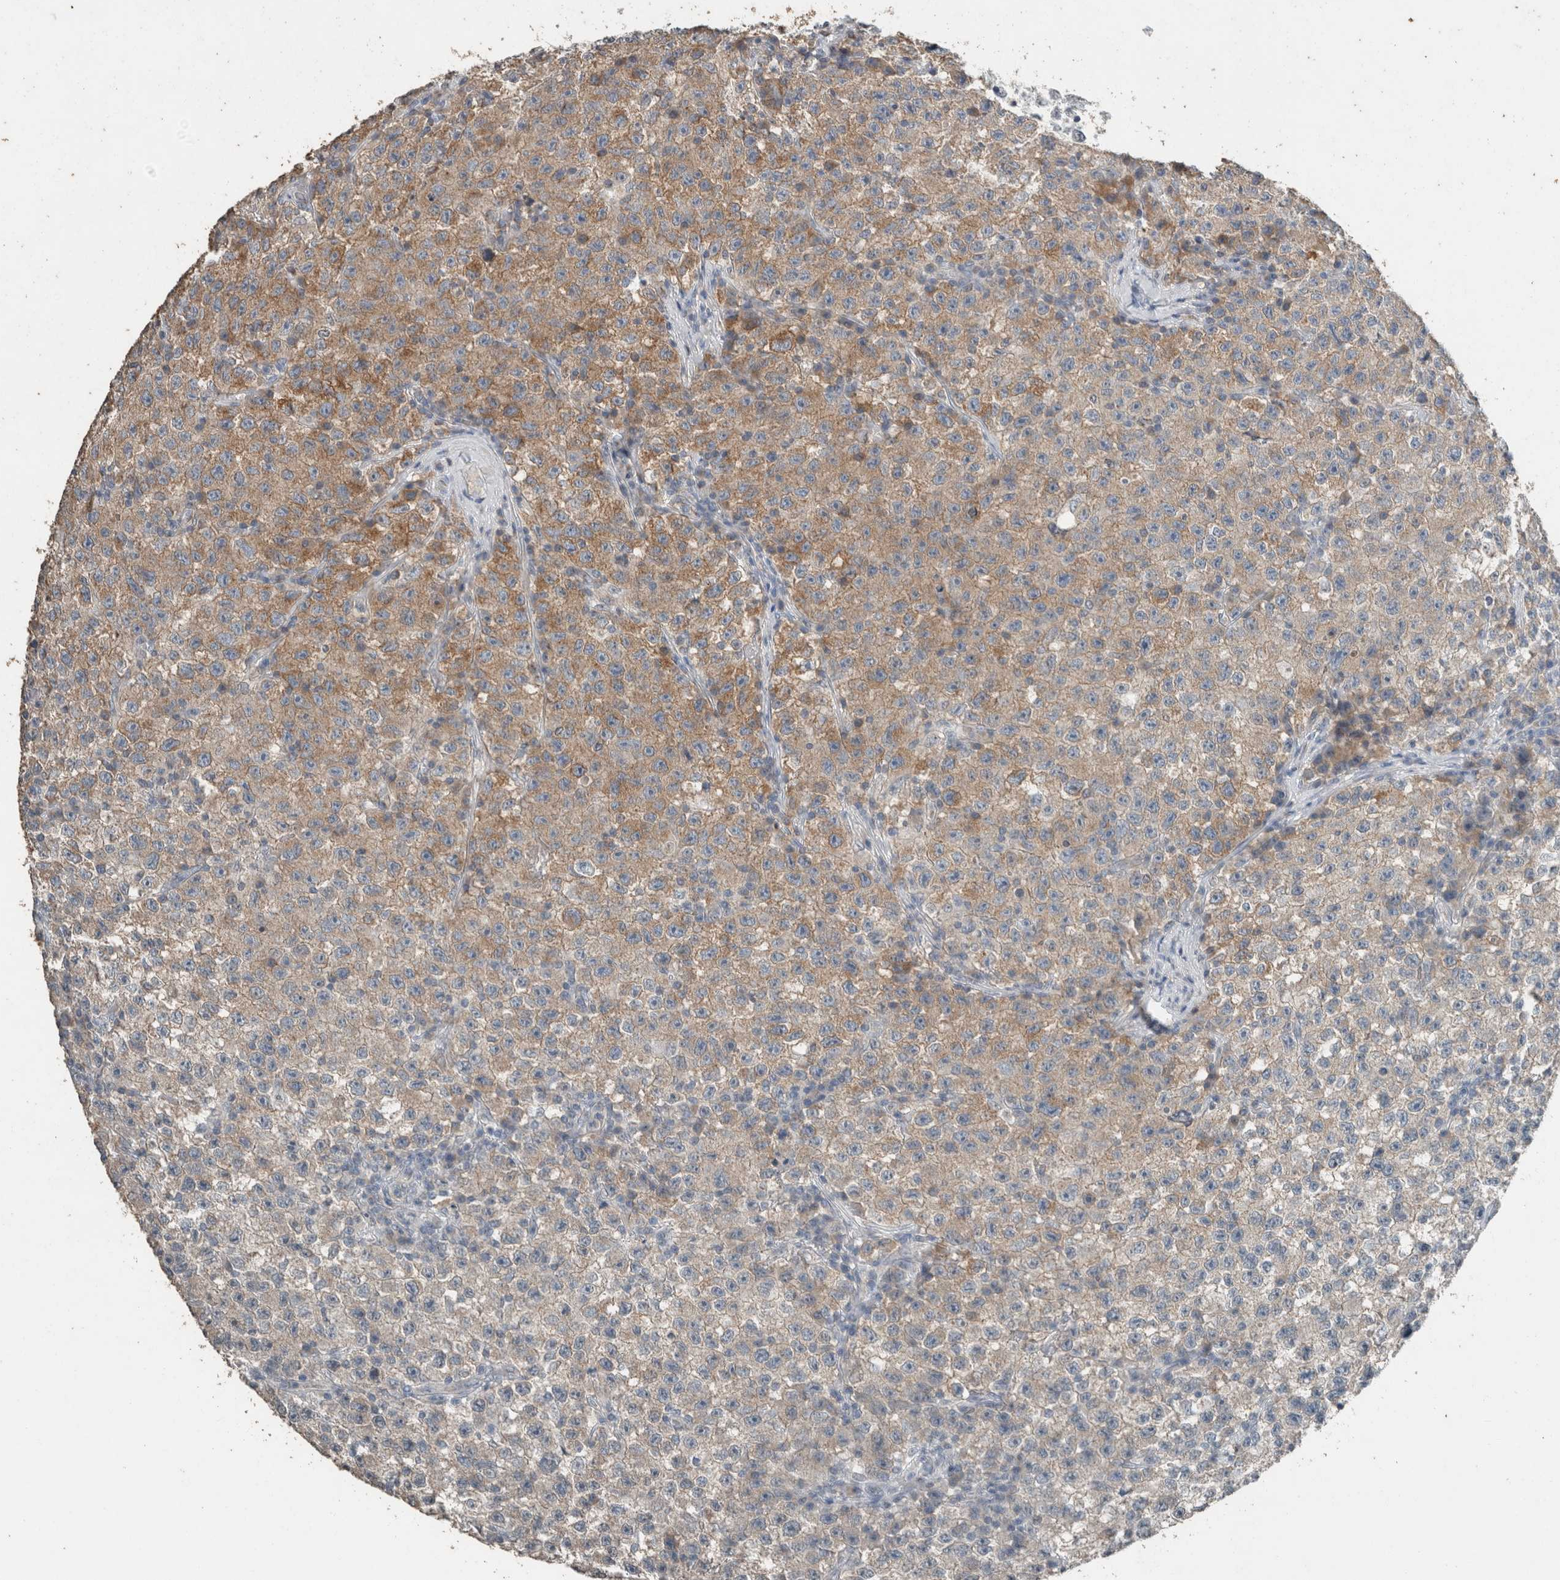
{"staining": {"intensity": "moderate", "quantity": "25%-75%", "location": "cytoplasmic/membranous"}, "tissue": "testis cancer", "cell_type": "Tumor cells", "image_type": "cancer", "snomed": [{"axis": "morphology", "description": "Seminoma, NOS"}, {"axis": "topography", "description": "Testis"}], "caption": "Testis cancer tissue displays moderate cytoplasmic/membranous expression in about 25%-75% of tumor cells", "gene": "ACVR2B", "patient": {"sex": "male", "age": 22}}